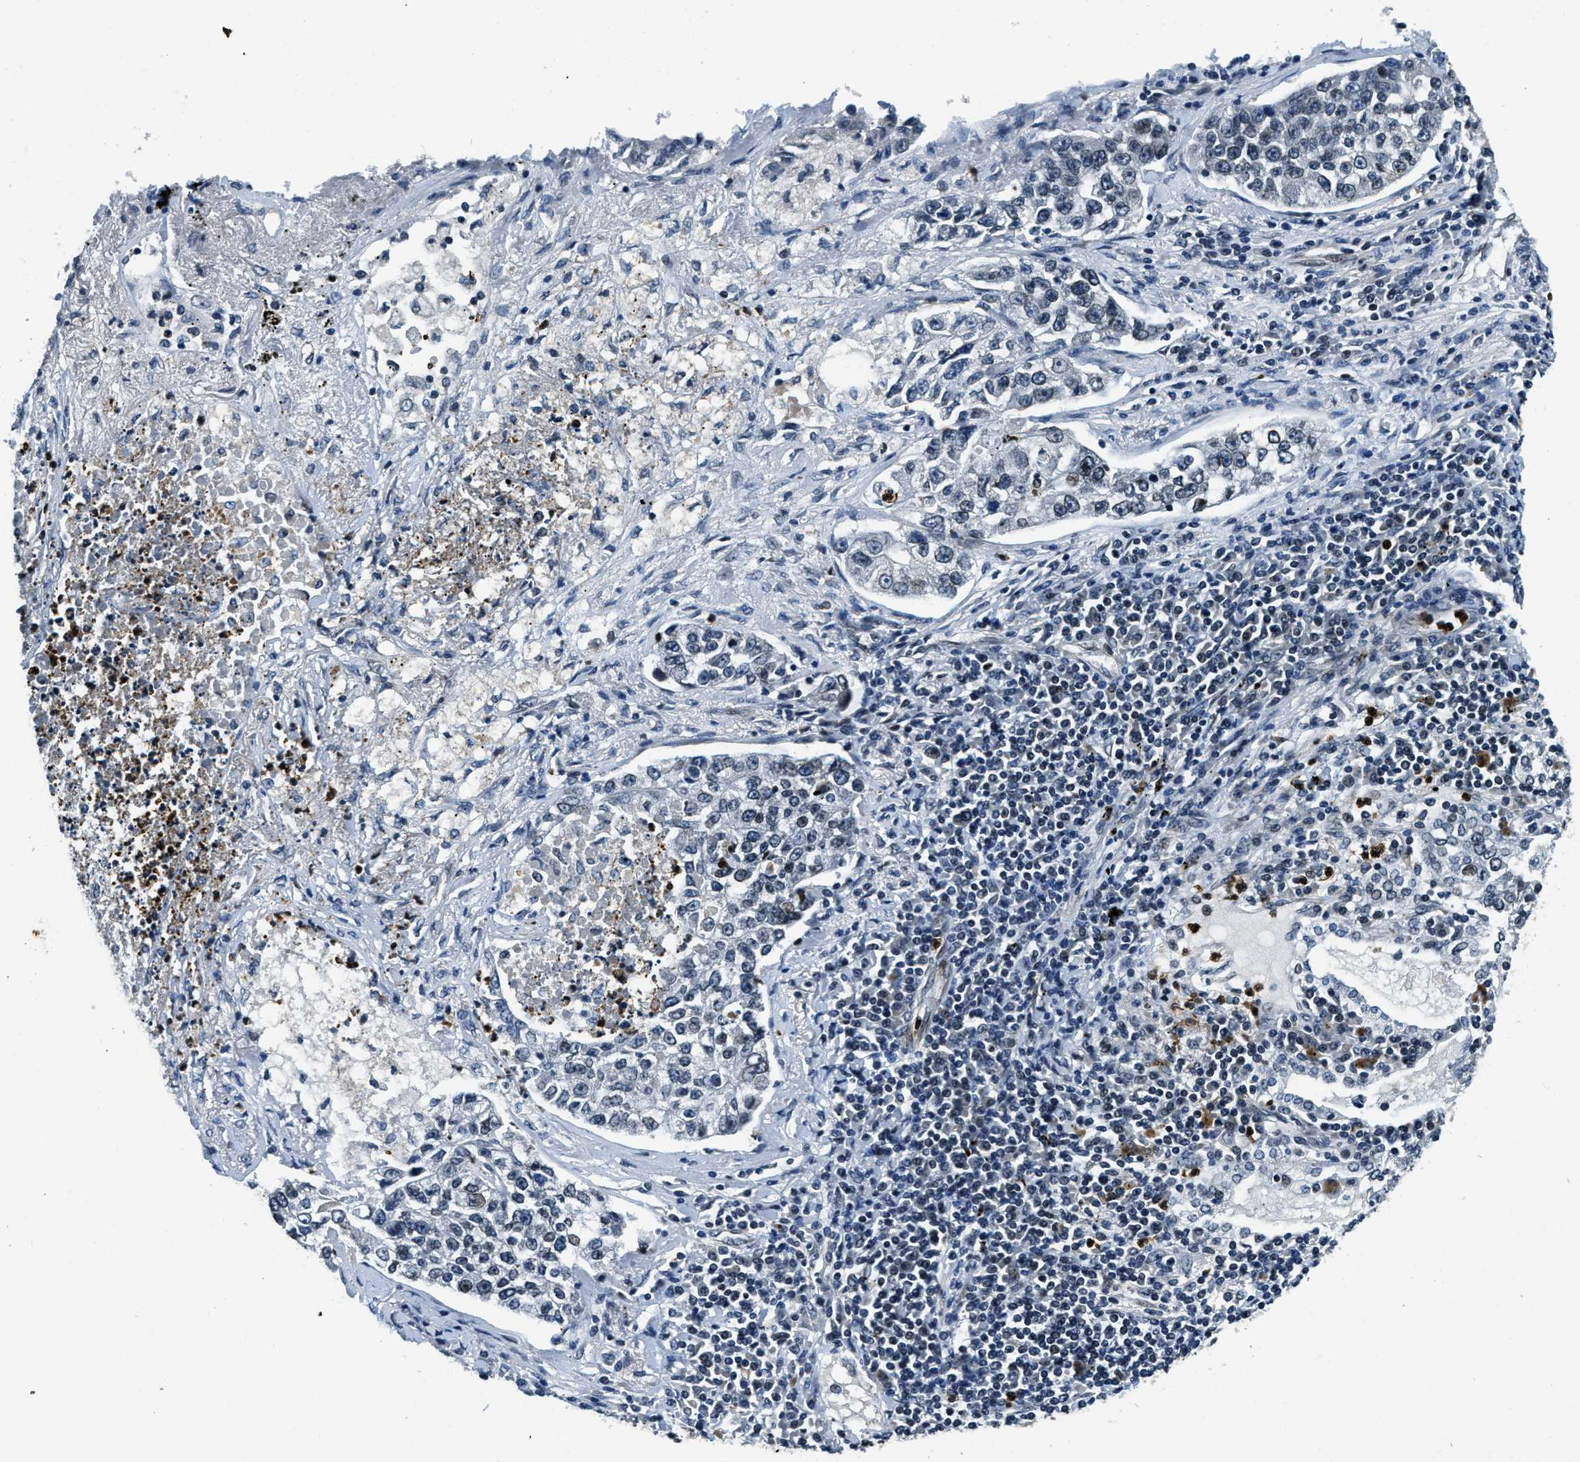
{"staining": {"intensity": "negative", "quantity": "none", "location": "none"}, "tissue": "lung cancer", "cell_type": "Tumor cells", "image_type": "cancer", "snomed": [{"axis": "morphology", "description": "Adenocarcinoma, NOS"}, {"axis": "topography", "description": "Lung"}], "caption": "Tumor cells are negative for brown protein staining in lung cancer (adenocarcinoma). (DAB (3,3'-diaminobenzidine) immunohistochemistry with hematoxylin counter stain).", "gene": "ZC3HC1", "patient": {"sex": "male", "age": 49}}